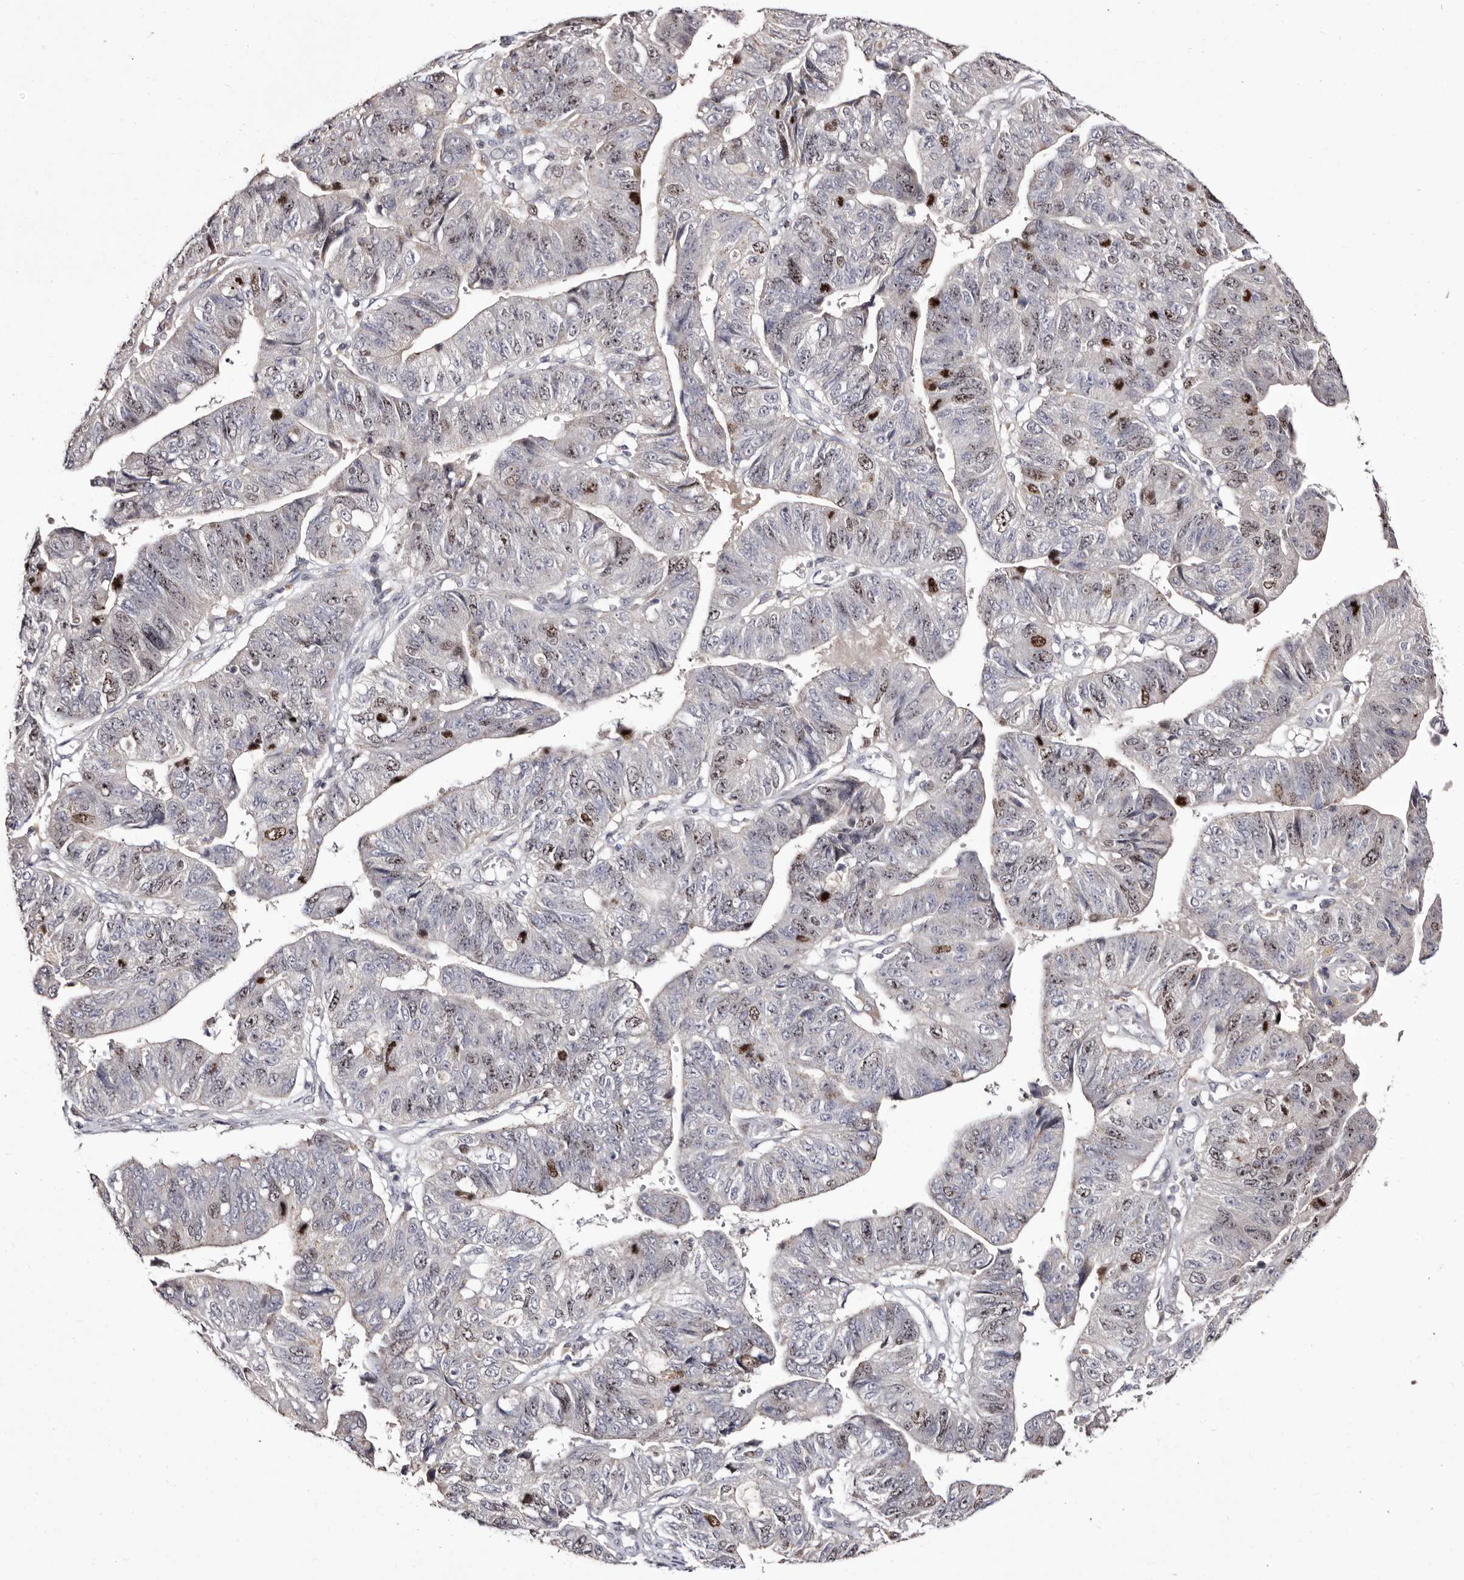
{"staining": {"intensity": "moderate", "quantity": "<25%", "location": "nuclear"}, "tissue": "stomach cancer", "cell_type": "Tumor cells", "image_type": "cancer", "snomed": [{"axis": "morphology", "description": "Adenocarcinoma, NOS"}, {"axis": "topography", "description": "Stomach"}], "caption": "Protein staining demonstrates moderate nuclear positivity in approximately <25% of tumor cells in stomach adenocarcinoma.", "gene": "CDCA8", "patient": {"sex": "male", "age": 59}}